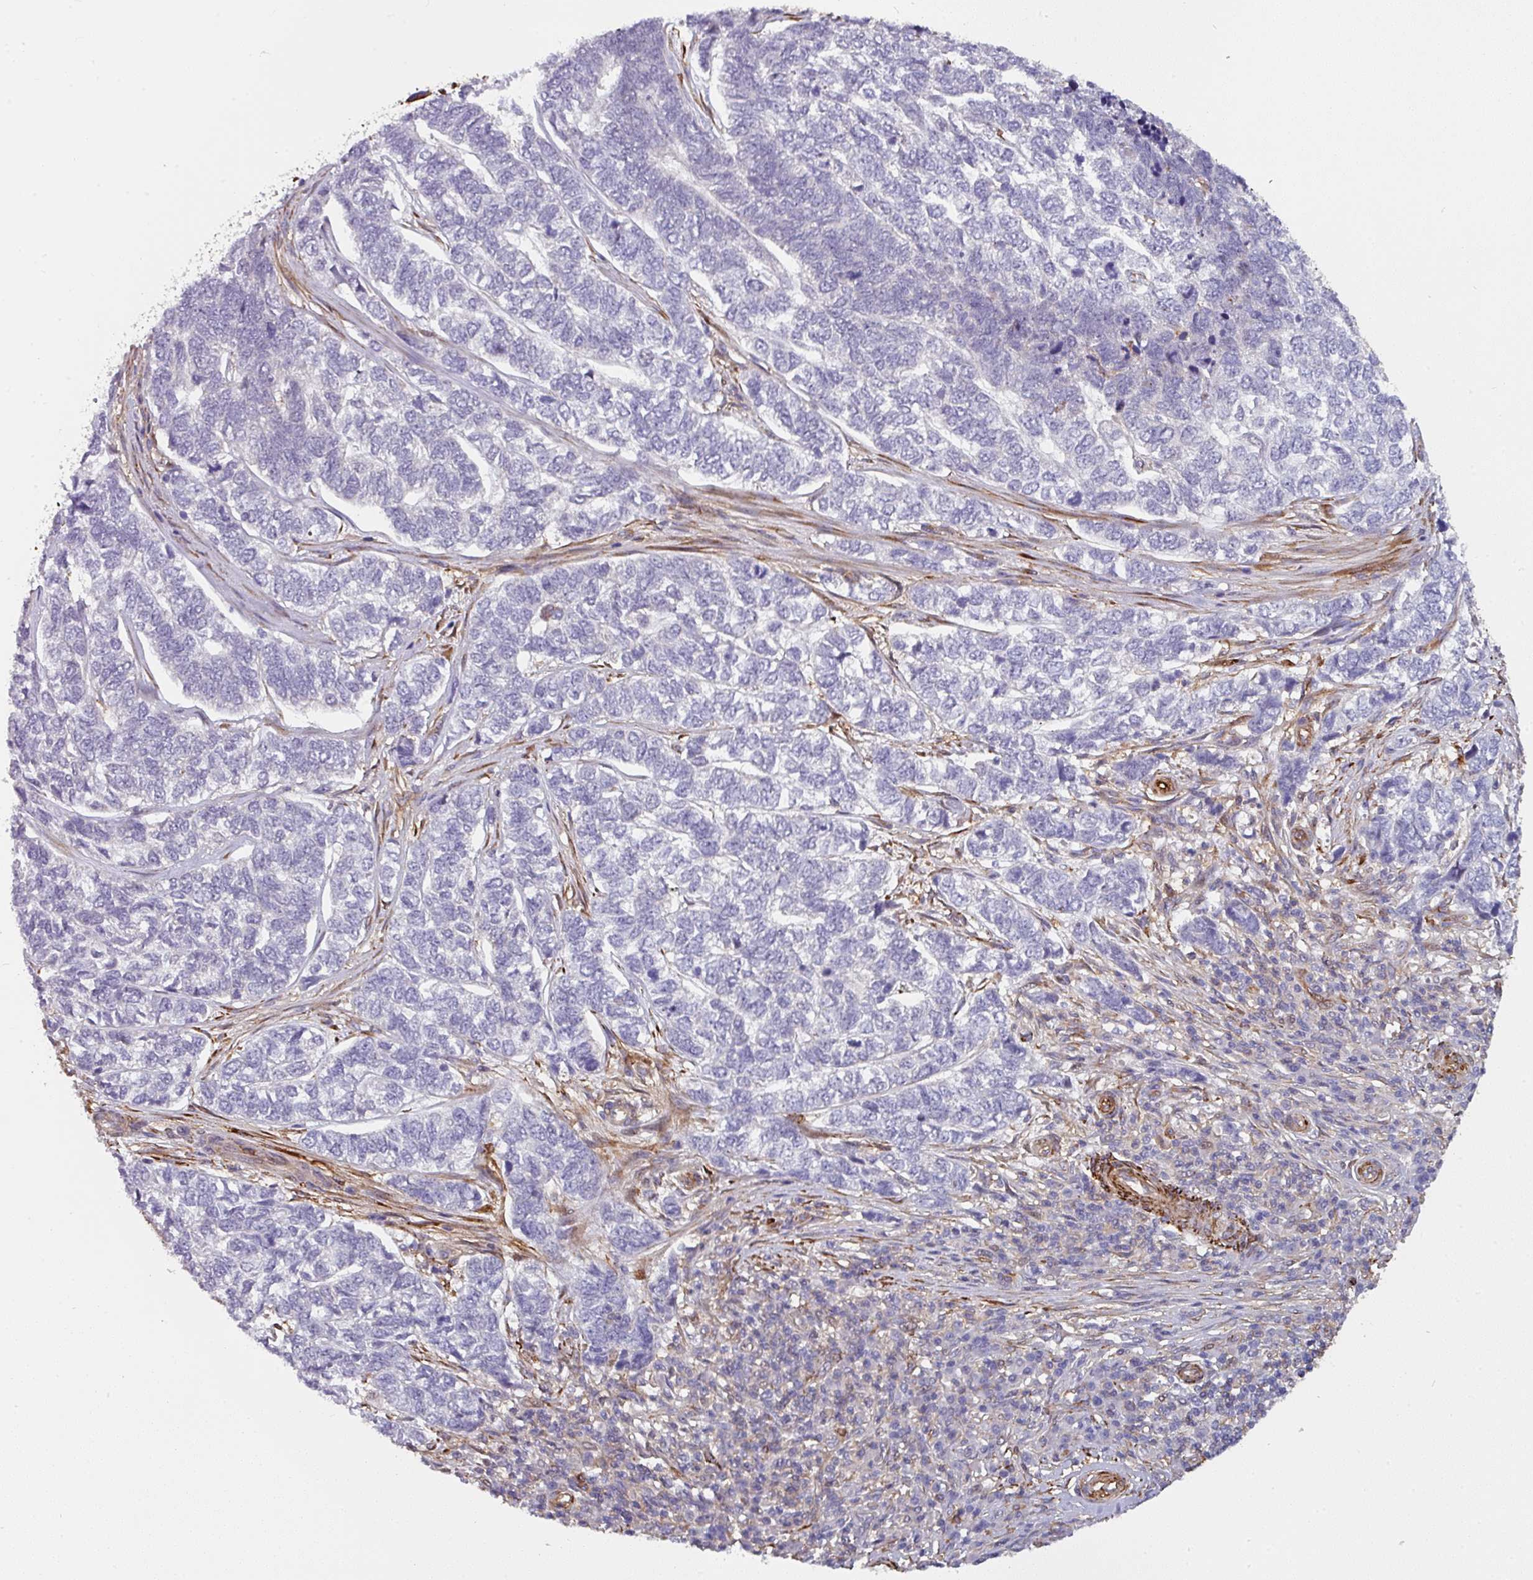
{"staining": {"intensity": "negative", "quantity": "none", "location": "none"}, "tissue": "skin cancer", "cell_type": "Tumor cells", "image_type": "cancer", "snomed": [{"axis": "morphology", "description": "Basal cell carcinoma"}, {"axis": "topography", "description": "Skin"}], "caption": "Tumor cells show no significant protein expression in basal cell carcinoma (skin).", "gene": "BEND5", "patient": {"sex": "female", "age": 65}}